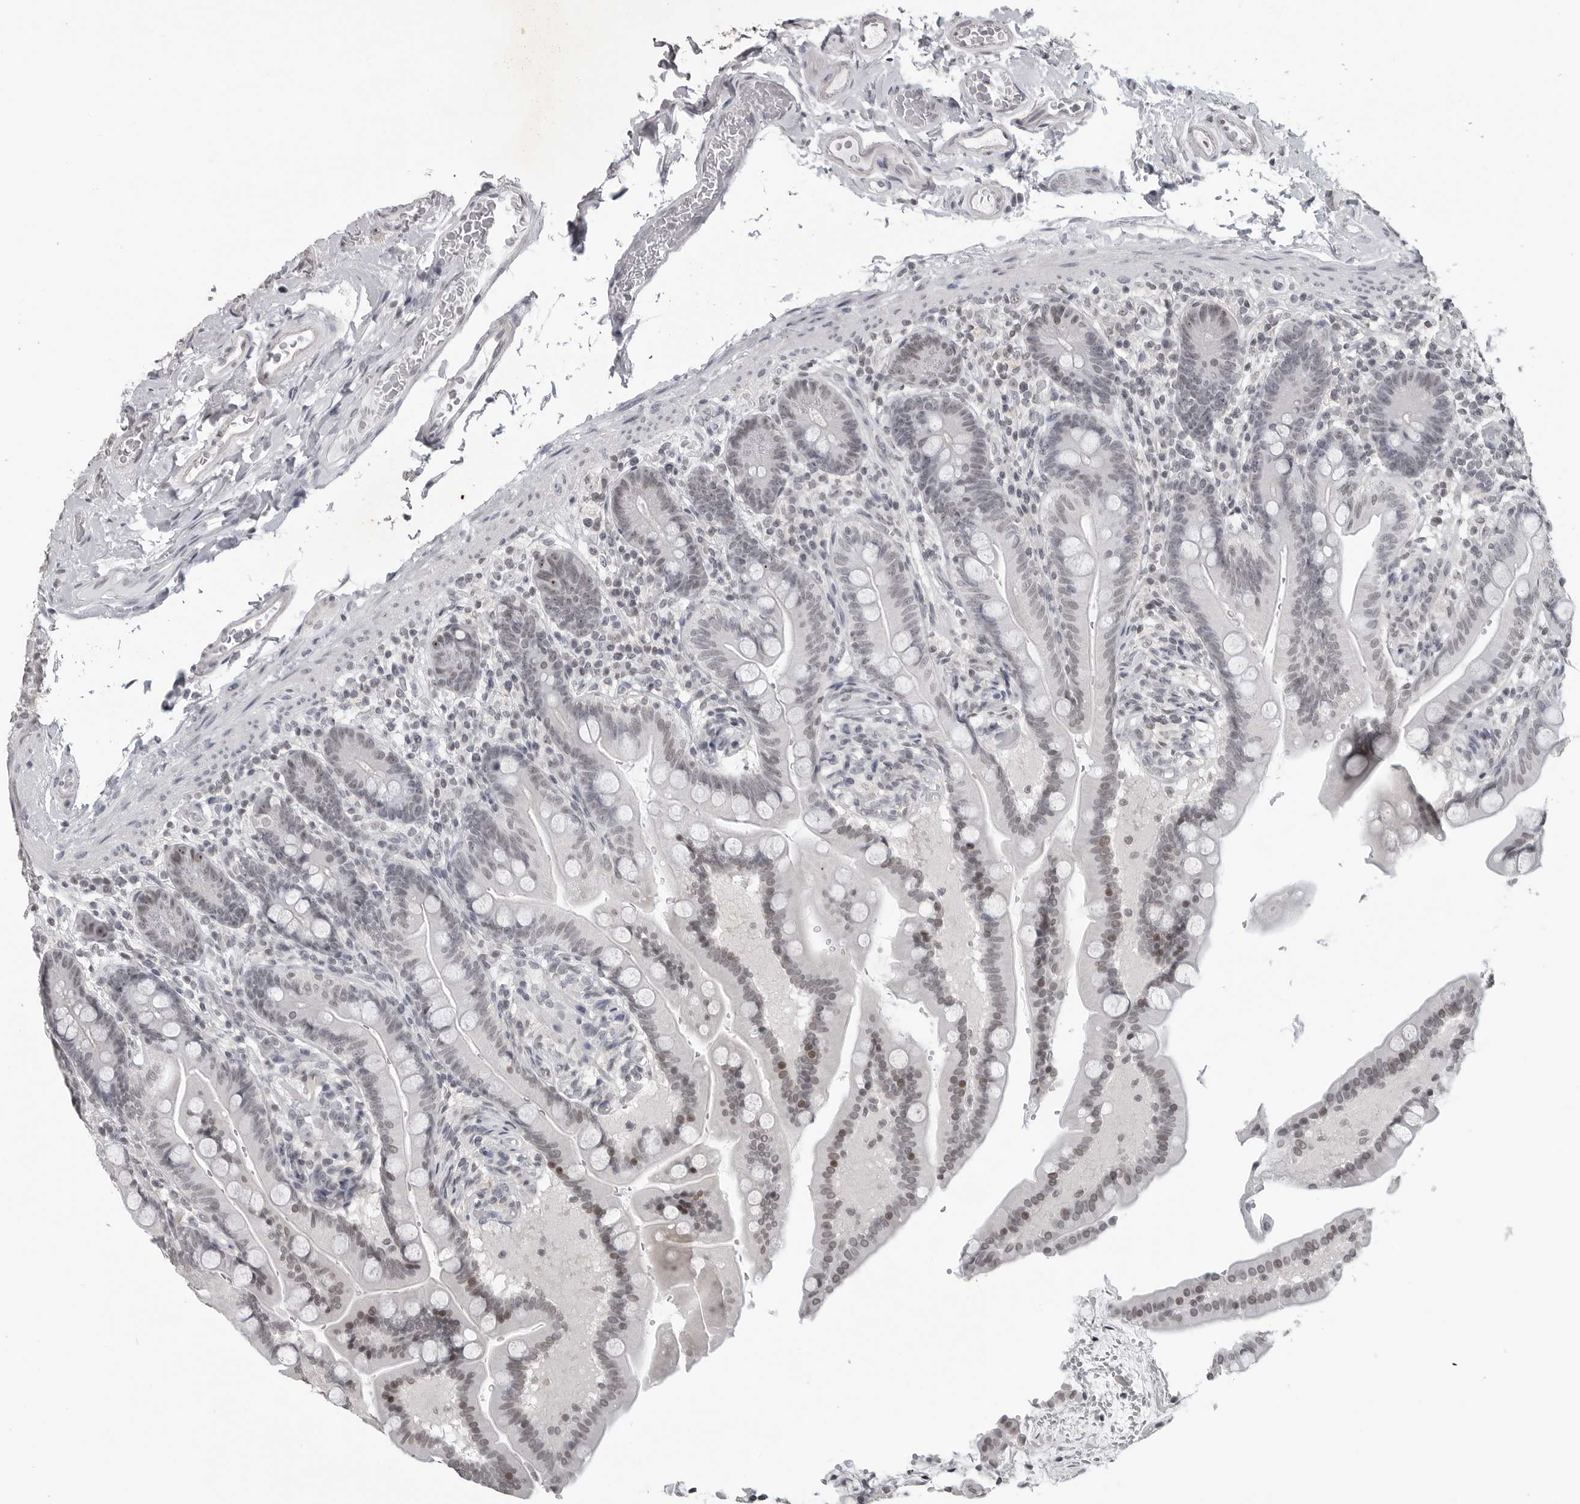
{"staining": {"intensity": "negative", "quantity": "none", "location": "none"}, "tissue": "colon", "cell_type": "Endothelial cells", "image_type": "normal", "snomed": [{"axis": "morphology", "description": "Normal tissue, NOS"}, {"axis": "topography", "description": "Smooth muscle"}, {"axis": "topography", "description": "Colon"}], "caption": "This is an IHC photomicrograph of normal colon. There is no staining in endothelial cells.", "gene": "DDX54", "patient": {"sex": "male", "age": 73}}